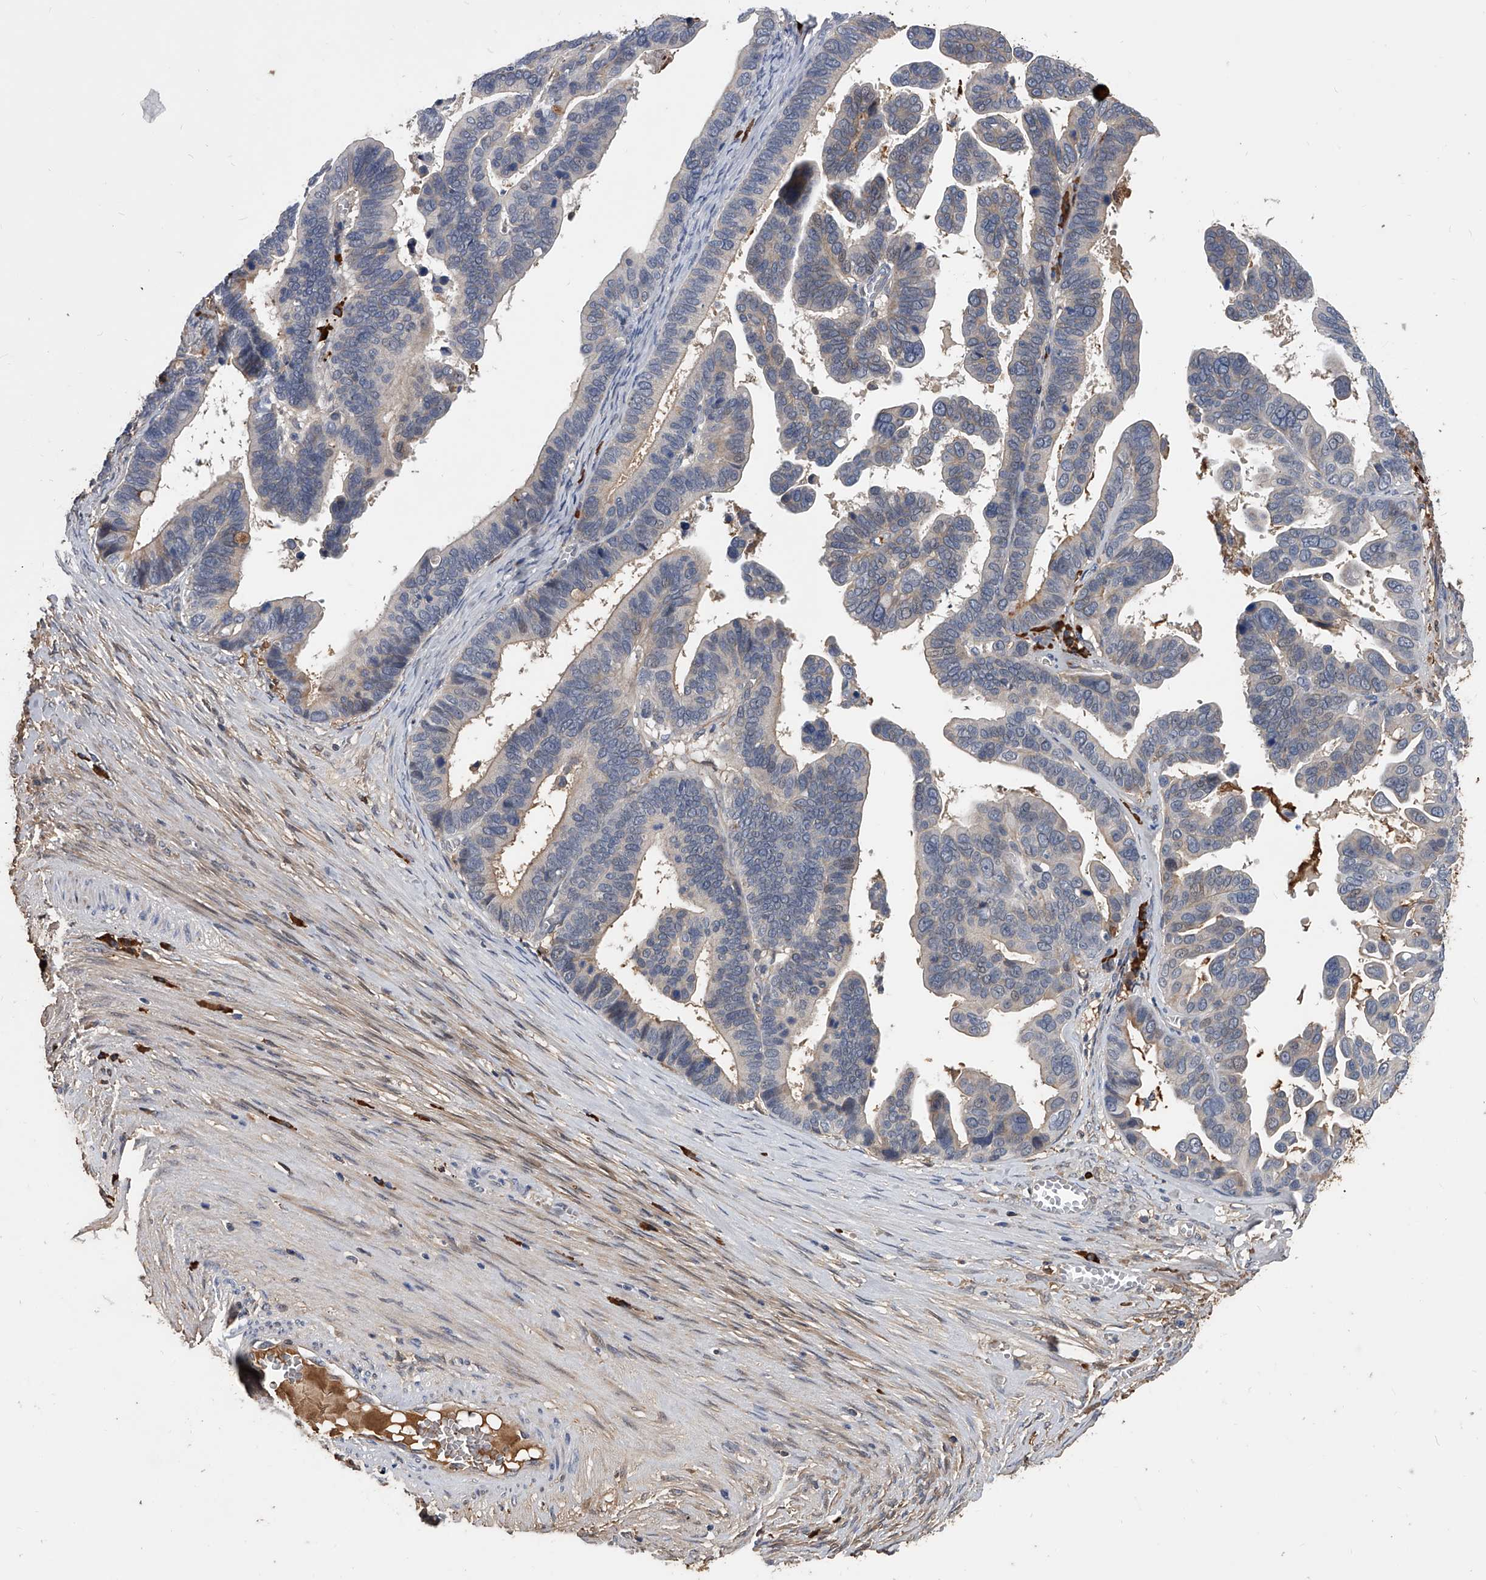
{"staining": {"intensity": "moderate", "quantity": "<25%", "location": "cytoplasmic/membranous"}, "tissue": "ovarian cancer", "cell_type": "Tumor cells", "image_type": "cancer", "snomed": [{"axis": "morphology", "description": "Cystadenocarcinoma, serous, NOS"}, {"axis": "topography", "description": "Ovary"}], "caption": "Protein staining of ovarian cancer (serous cystadenocarcinoma) tissue displays moderate cytoplasmic/membranous staining in about <25% of tumor cells.", "gene": "ZNF25", "patient": {"sex": "female", "age": 56}}